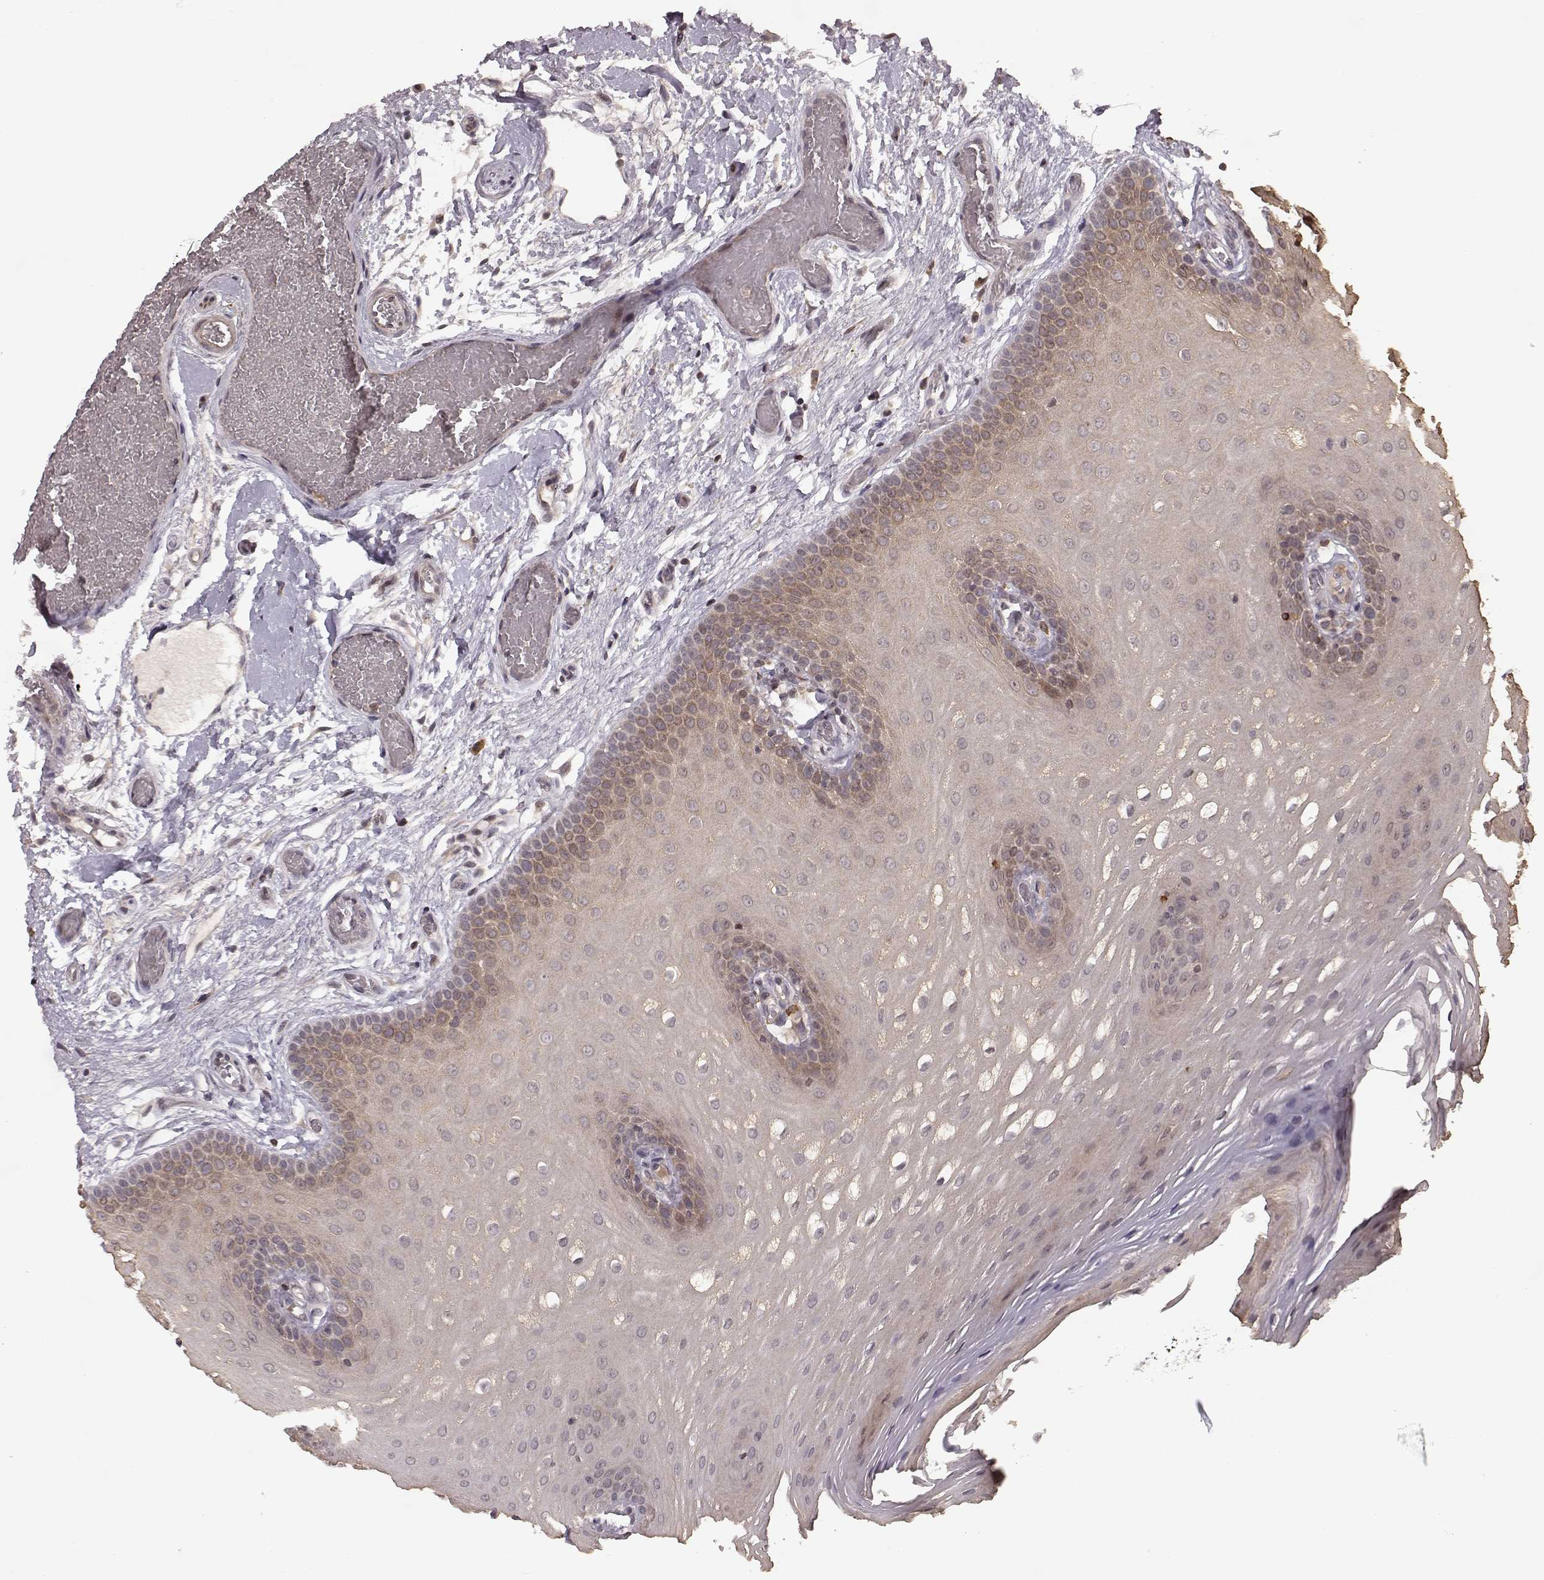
{"staining": {"intensity": "moderate", "quantity": "25%-75%", "location": "cytoplasmic/membranous"}, "tissue": "oral mucosa", "cell_type": "Squamous epithelial cells", "image_type": "normal", "snomed": [{"axis": "morphology", "description": "Normal tissue, NOS"}, {"axis": "morphology", "description": "Squamous cell carcinoma, NOS"}, {"axis": "topography", "description": "Oral tissue"}, {"axis": "topography", "description": "Head-Neck"}], "caption": "Oral mucosa stained for a protein exhibits moderate cytoplasmic/membranous positivity in squamous epithelial cells.", "gene": "ELOVL5", "patient": {"sex": "male", "age": 78}}